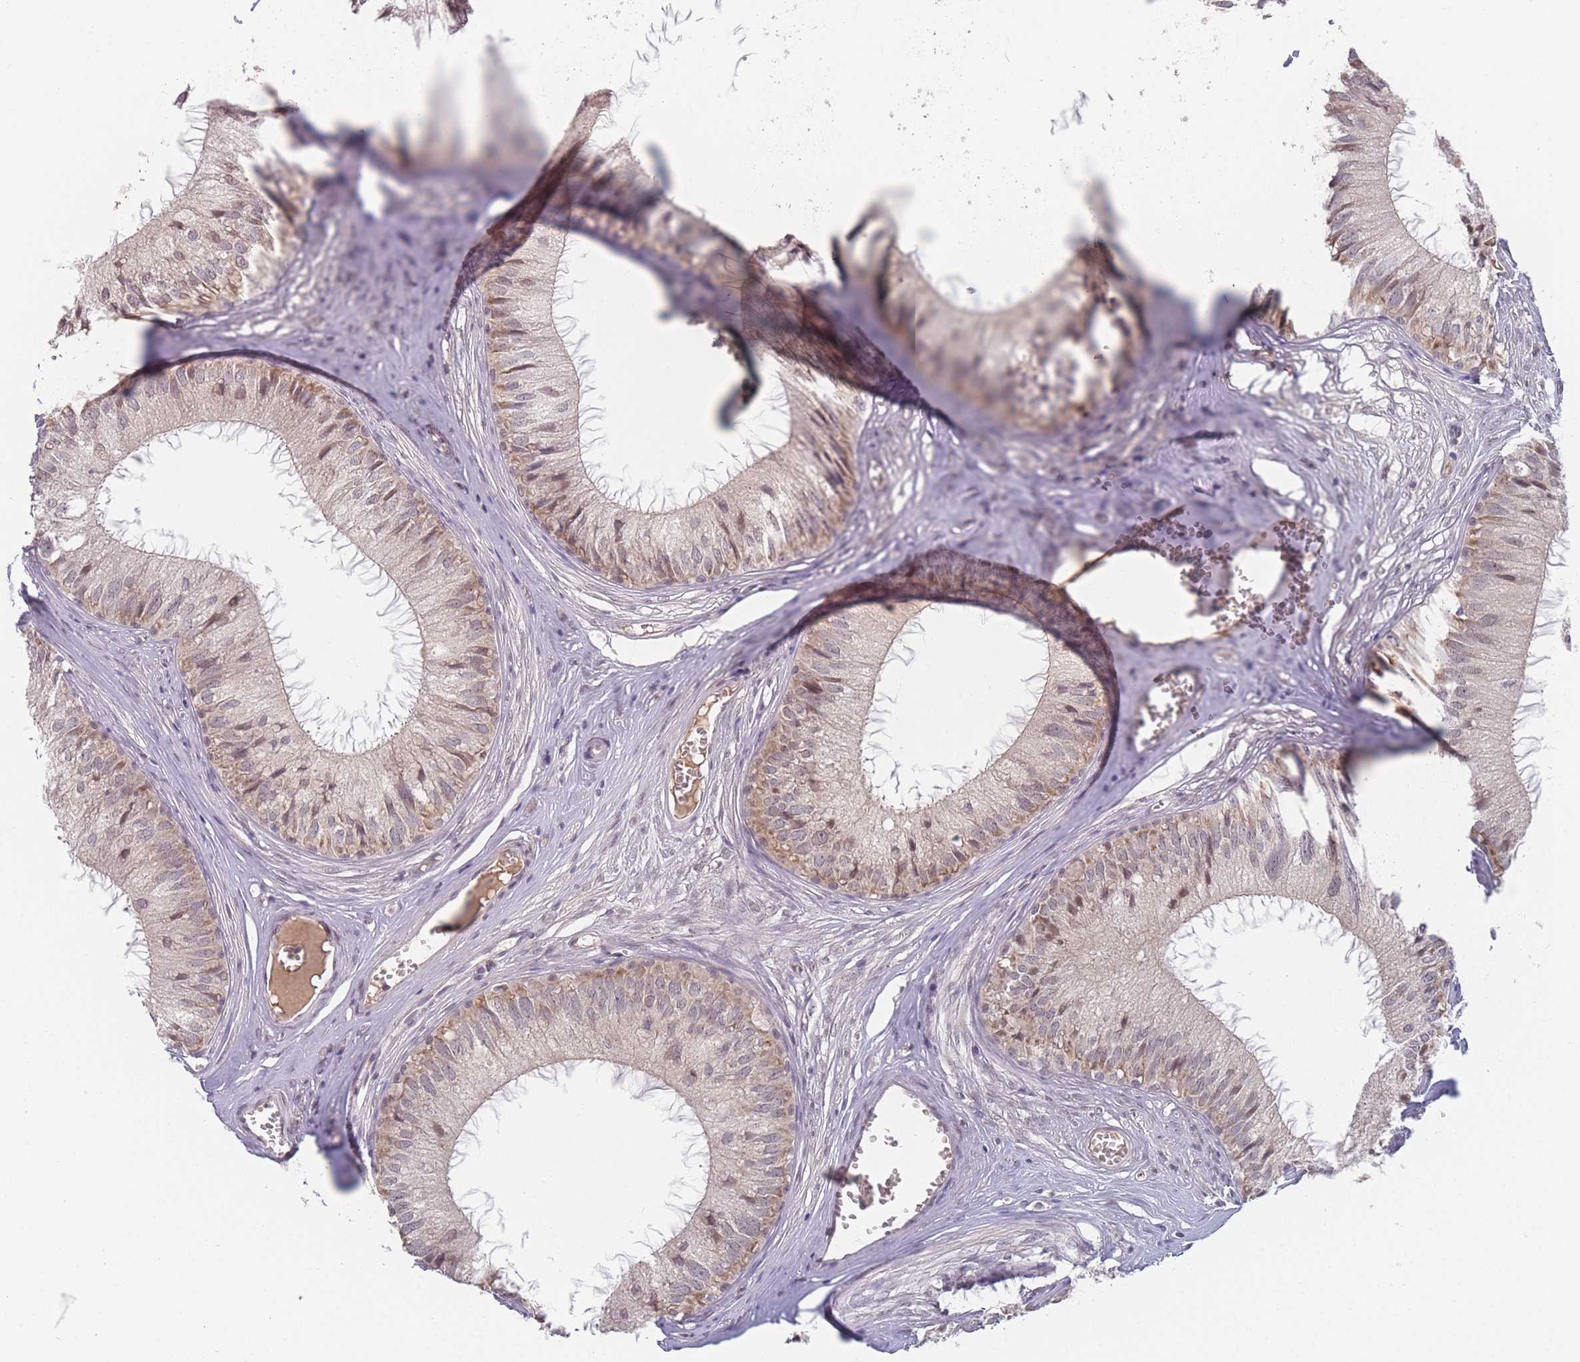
{"staining": {"intensity": "weak", "quantity": "<25%", "location": "cytoplasmic/membranous,nuclear"}, "tissue": "epididymis", "cell_type": "Glandular cells", "image_type": "normal", "snomed": [{"axis": "morphology", "description": "Normal tissue, NOS"}, {"axis": "topography", "description": "Epididymis"}], "caption": "Immunohistochemical staining of normal epididymis exhibits no significant staining in glandular cells.", "gene": "ANKRD10", "patient": {"sex": "male", "age": 36}}